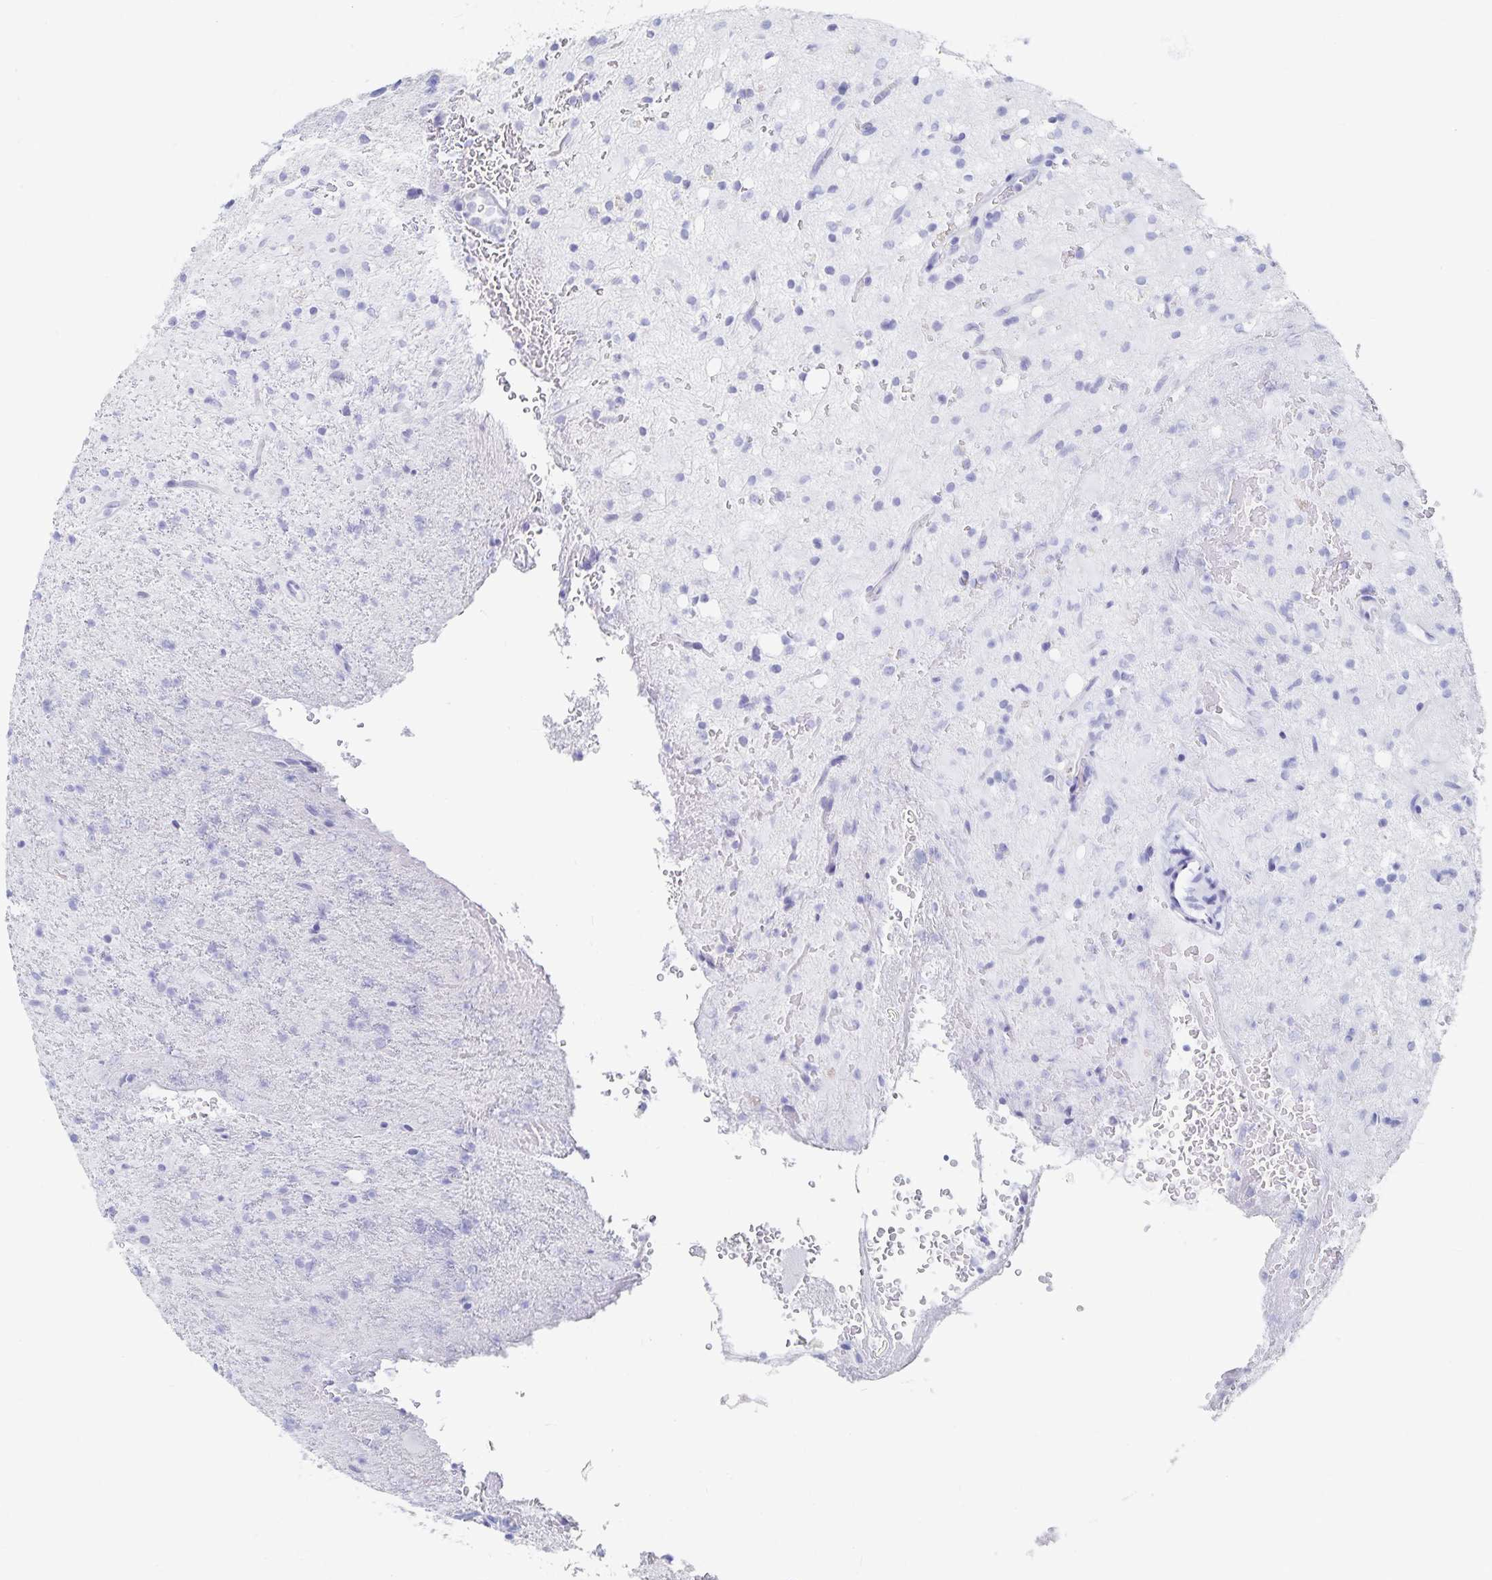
{"staining": {"intensity": "negative", "quantity": "none", "location": "none"}, "tissue": "glioma", "cell_type": "Tumor cells", "image_type": "cancer", "snomed": [{"axis": "morphology", "description": "Glioma, malignant, Low grade"}, {"axis": "topography", "description": "Brain"}], "caption": "Immunohistochemical staining of human malignant low-grade glioma exhibits no significant positivity in tumor cells.", "gene": "TNIP1", "patient": {"sex": "female", "age": 33}}